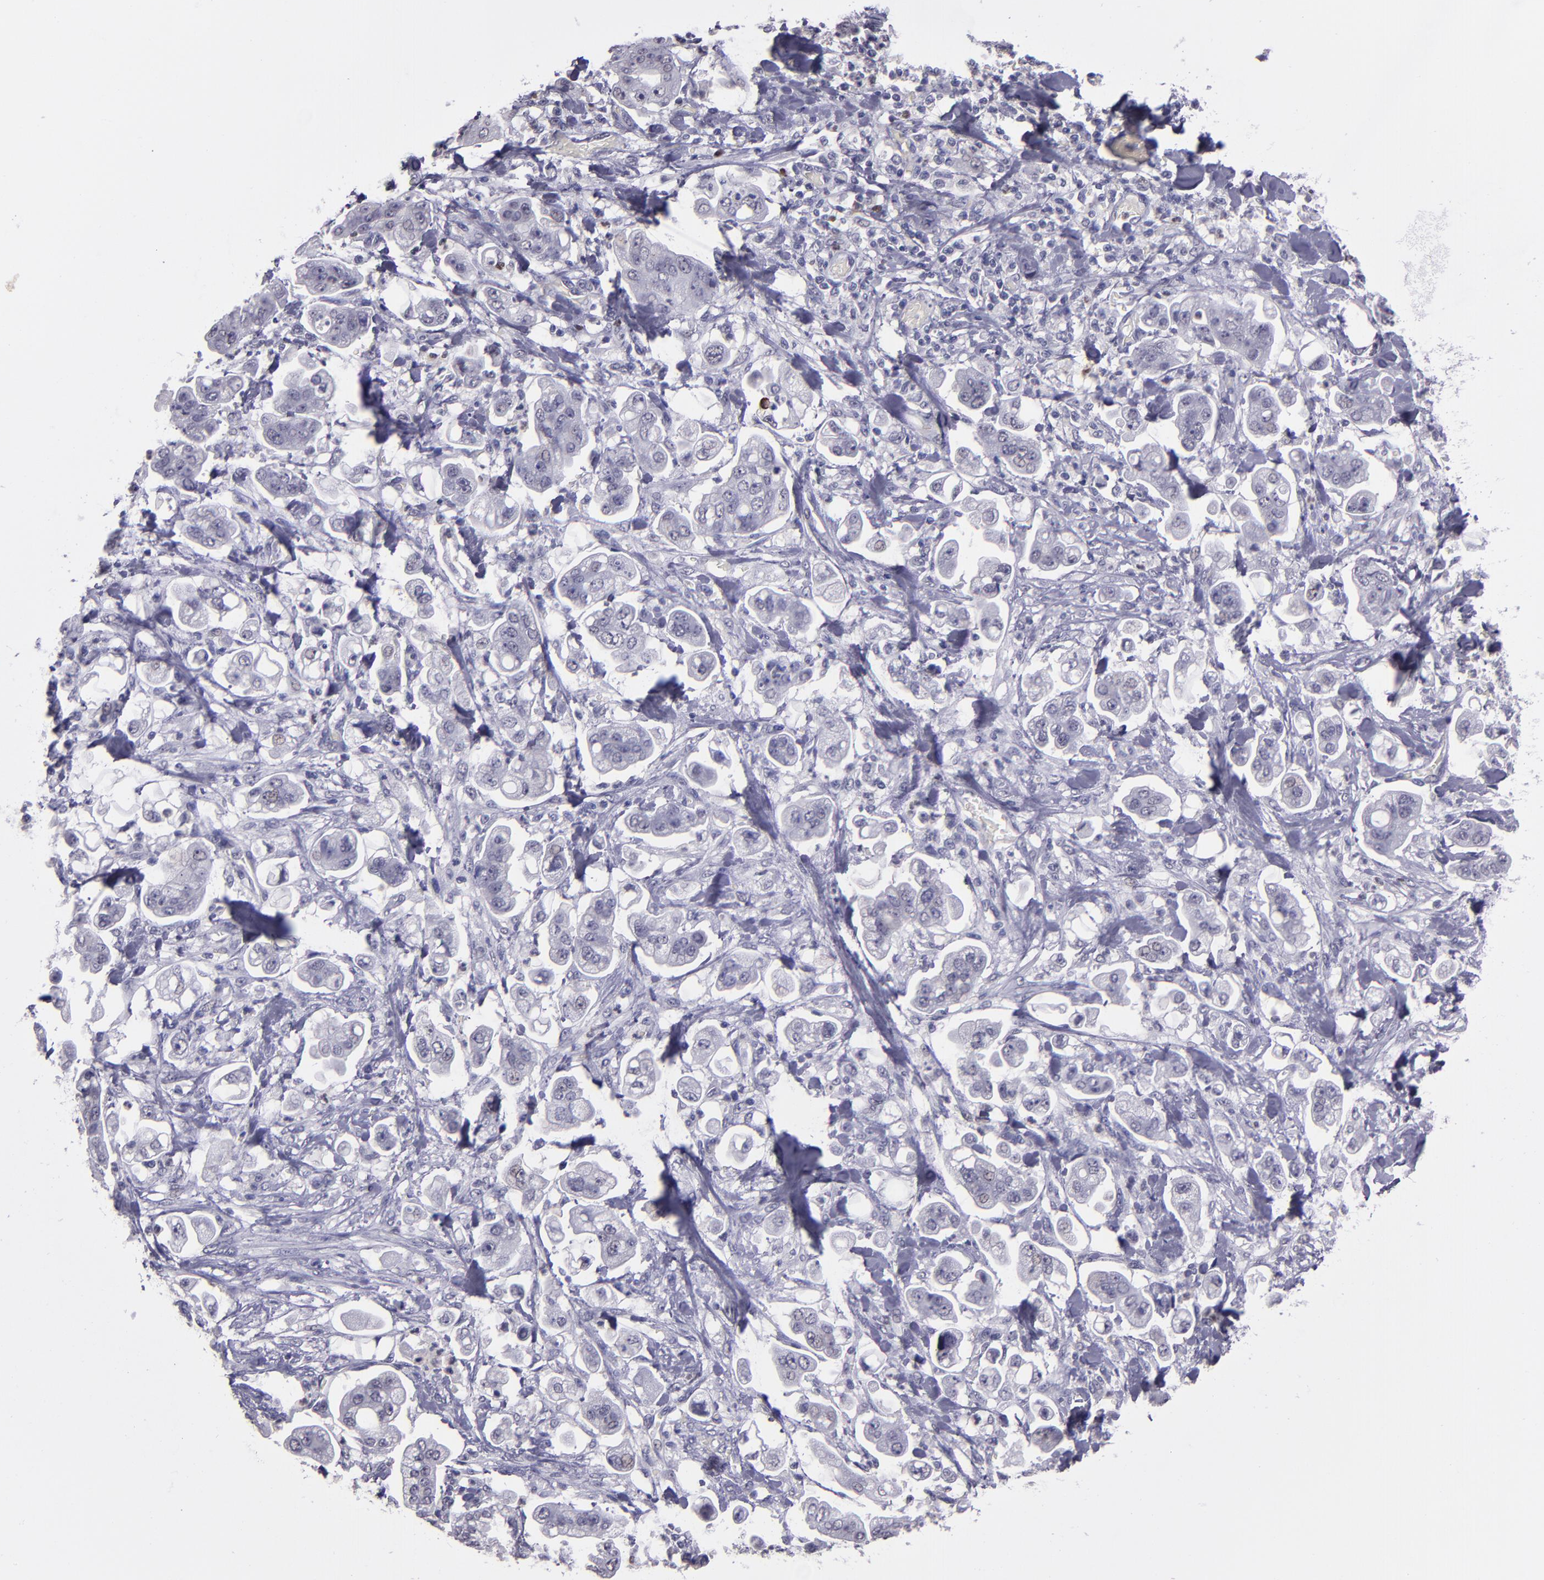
{"staining": {"intensity": "negative", "quantity": "none", "location": "none"}, "tissue": "stomach cancer", "cell_type": "Tumor cells", "image_type": "cancer", "snomed": [{"axis": "morphology", "description": "Adenocarcinoma, NOS"}, {"axis": "topography", "description": "Stomach"}], "caption": "Tumor cells show no significant protein staining in adenocarcinoma (stomach). (Immunohistochemistry (ihc), brightfield microscopy, high magnification).", "gene": "CEBPE", "patient": {"sex": "male", "age": 62}}